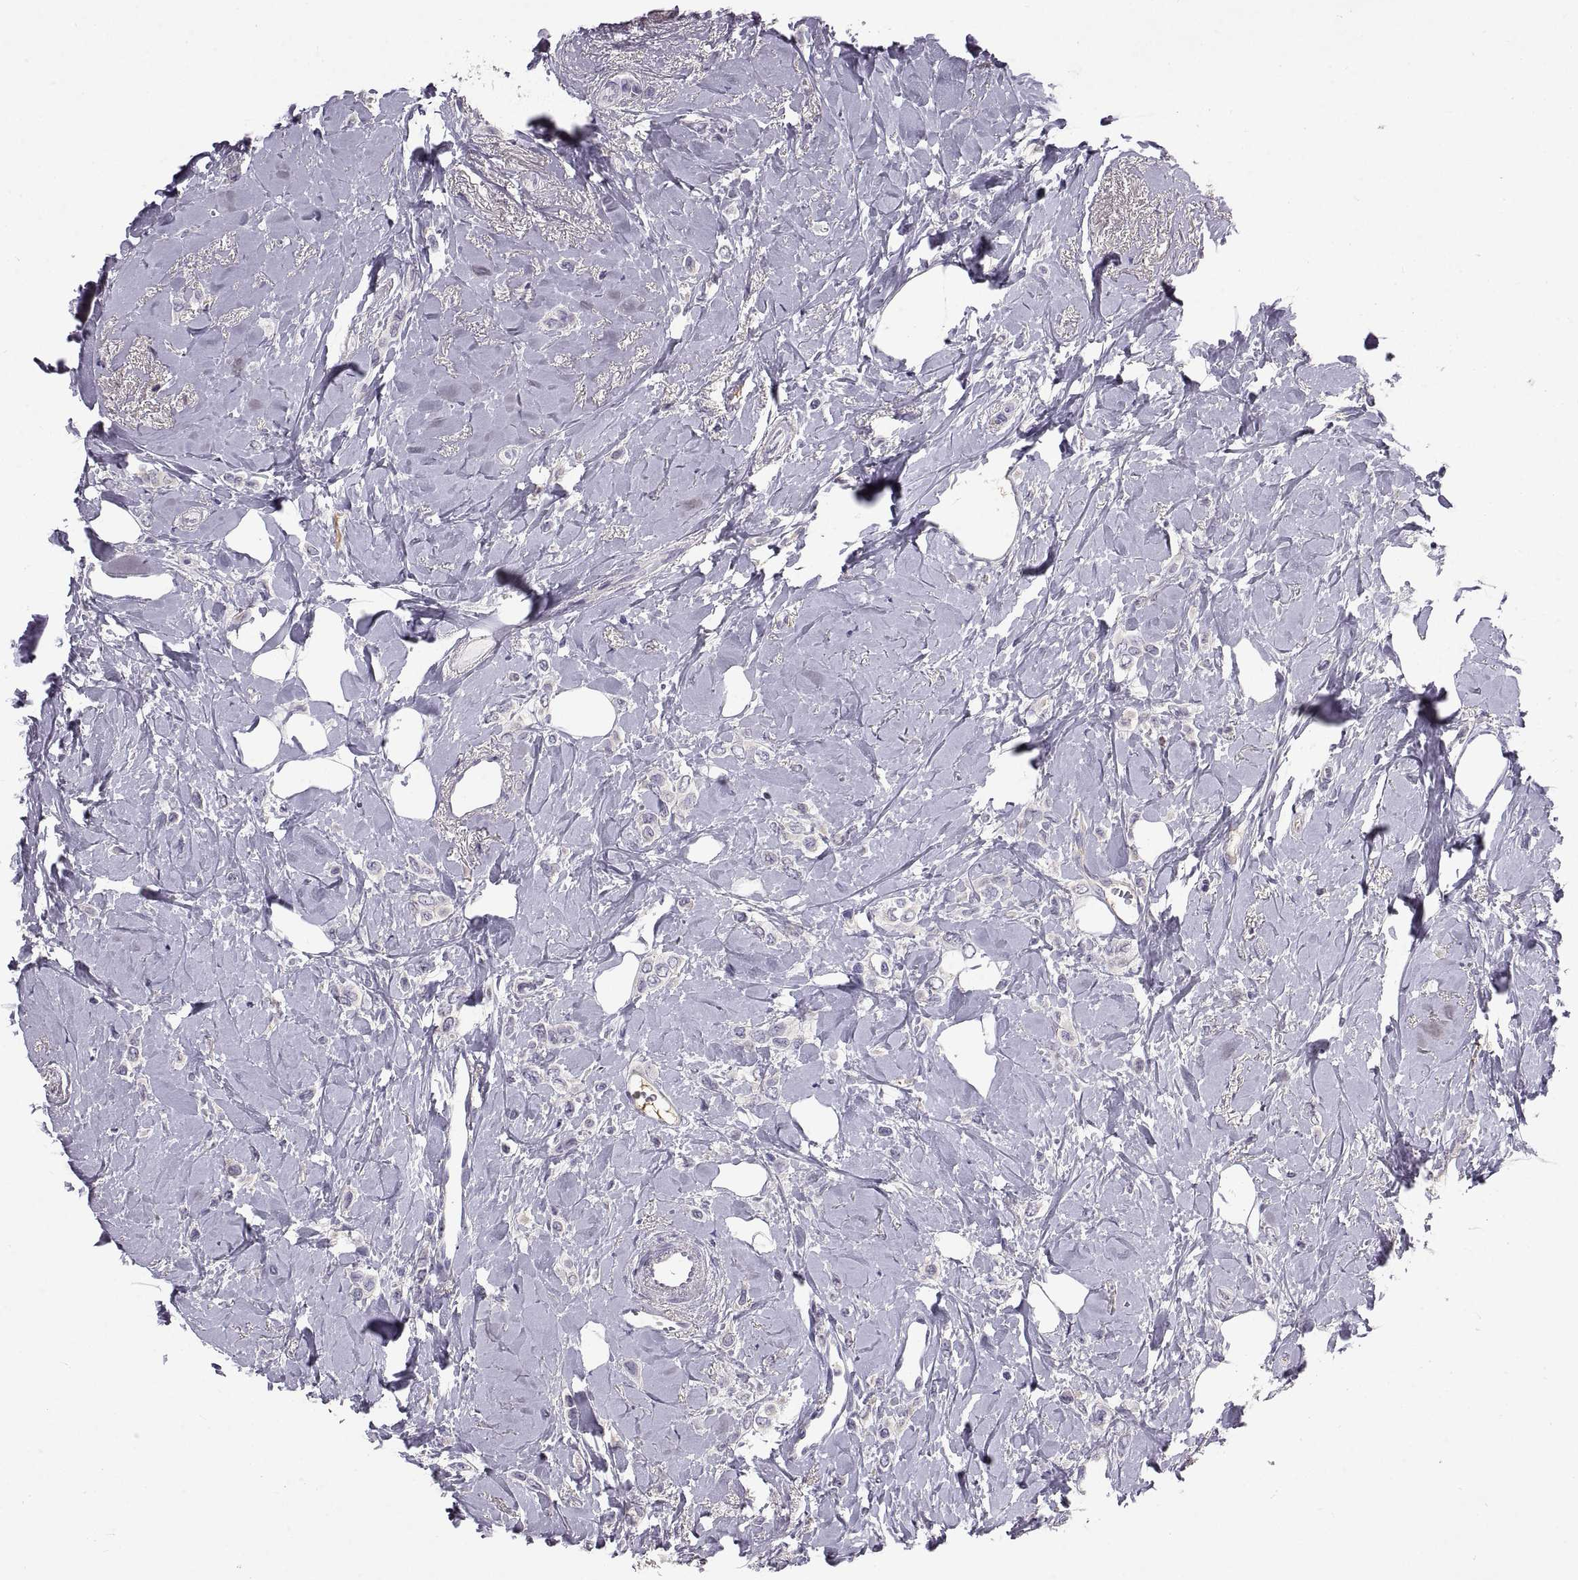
{"staining": {"intensity": "negative", "quantity": "none", "location": "none"}, "tissue": "breast cancer", "cell_type": "Tumor cells", "image_type": "cancer", "snomed": [{"axis": "morphology", "description": "Lobular carcinoma"}, {"axis": "topography", "description": "Breast"}], "caption": "A high-resolution micrograph shows immunohistochemistry (IHC) staining of breast cancer (lobular carcinoma), which displays no significant expression in tumor cells.", "gene": "ADAM32", "patient": {"sex": "female", "age": 66}}